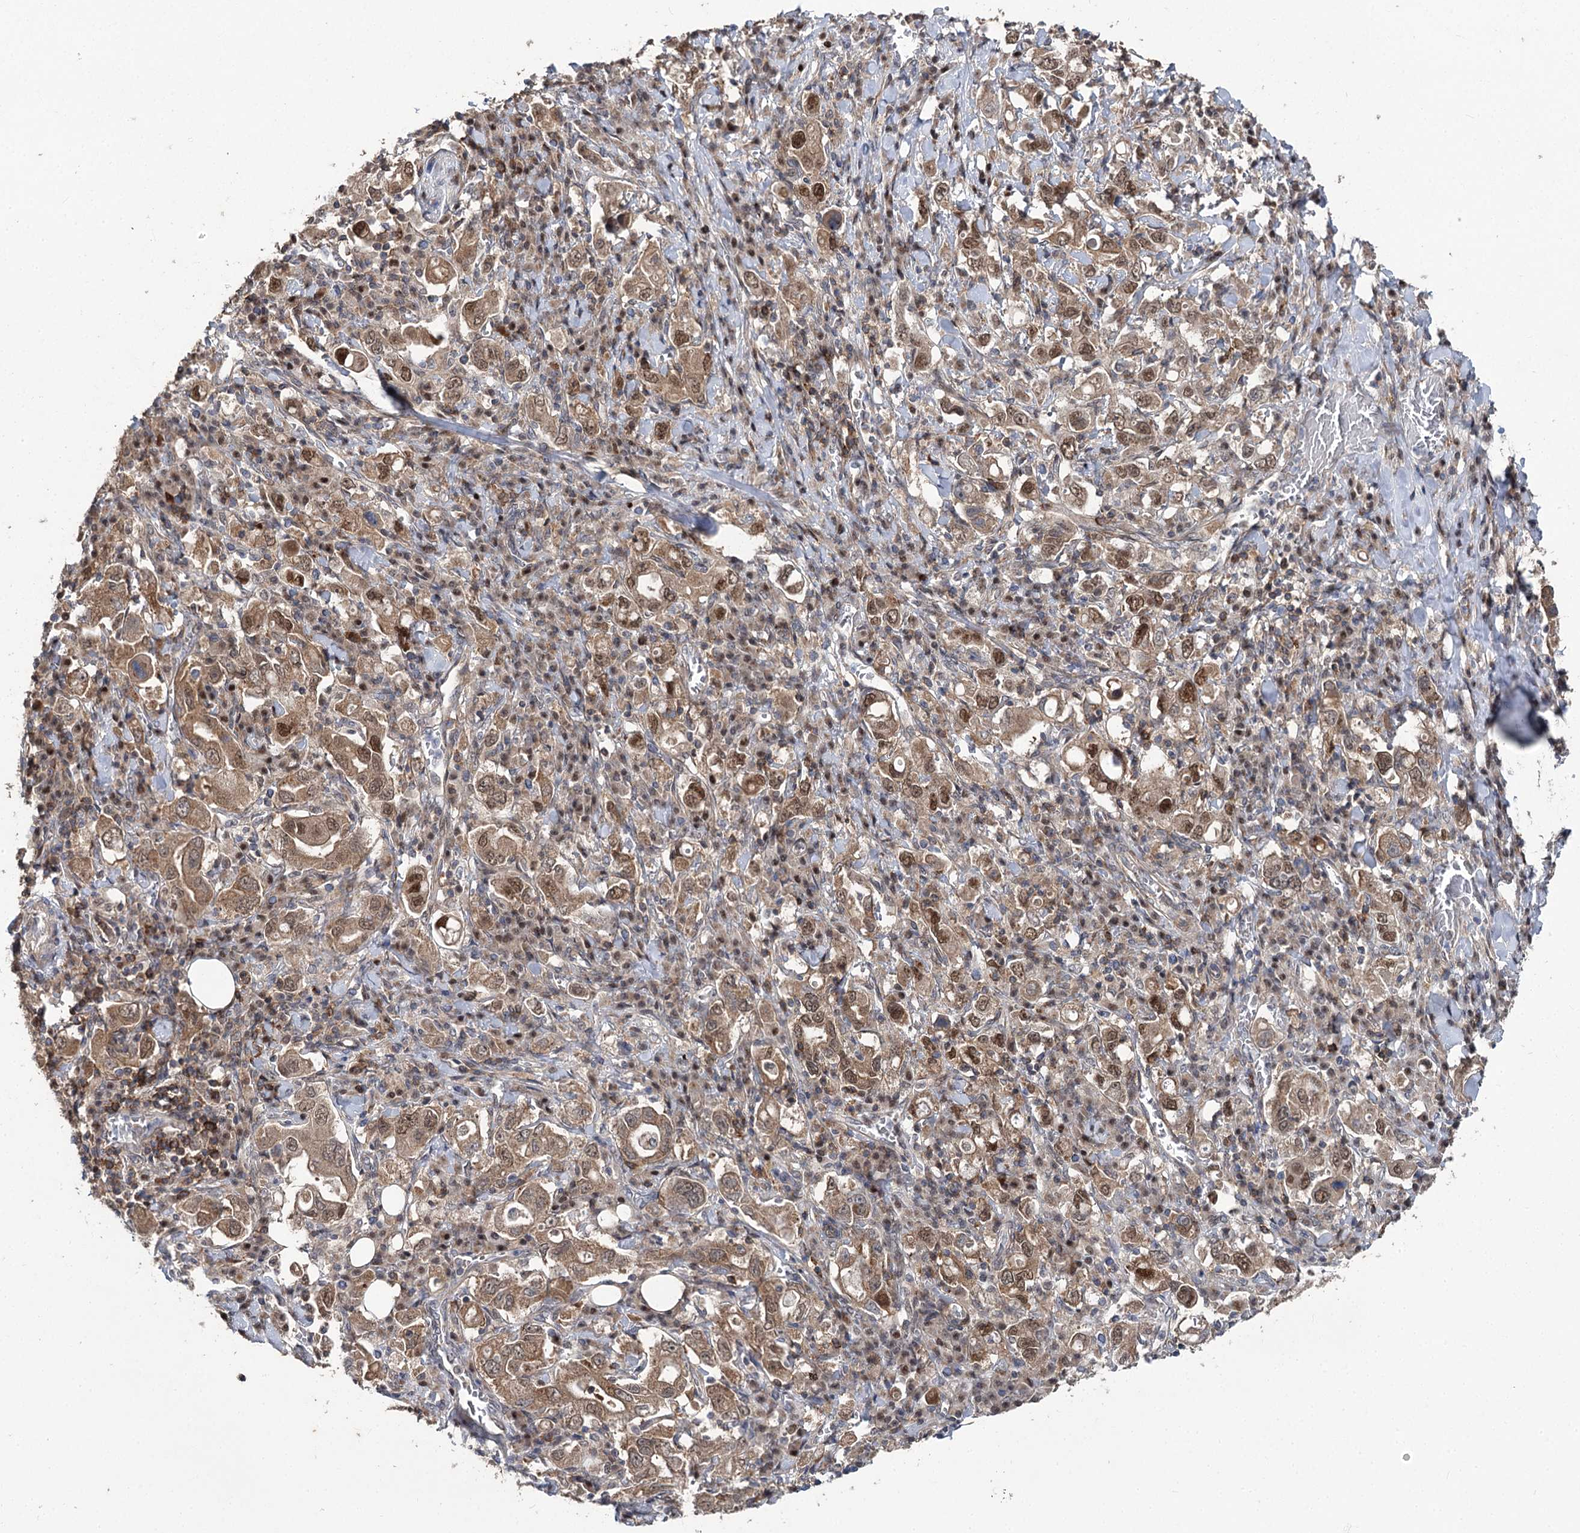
{"staining": {"intensity": "moderate", "quantity": ">75%", "location": "cytoplasmic/membranous,nuclear"}, "tissue": "stomach cancer", "cell_type": "Tumor cells", "image_type": "cancer", "snomed": [{"axis": "morphology", "description": "Adenocarcinoma, NOS"}, {"axis": "topography", "description": "Stomach, upper"}], "caption": "Moderate cytoplasmic/membranous and nuclear expression is appreciated in approximately >75% of tumor cells in stomach cancer (adenocarcinoma). The protein of interest is stained brown, and the nuclei are stained in blue (DAB IHC with brightfield microscopy, high magnification).", "gene": "STX6", "patient": {"sex": "male", "age": 62}}